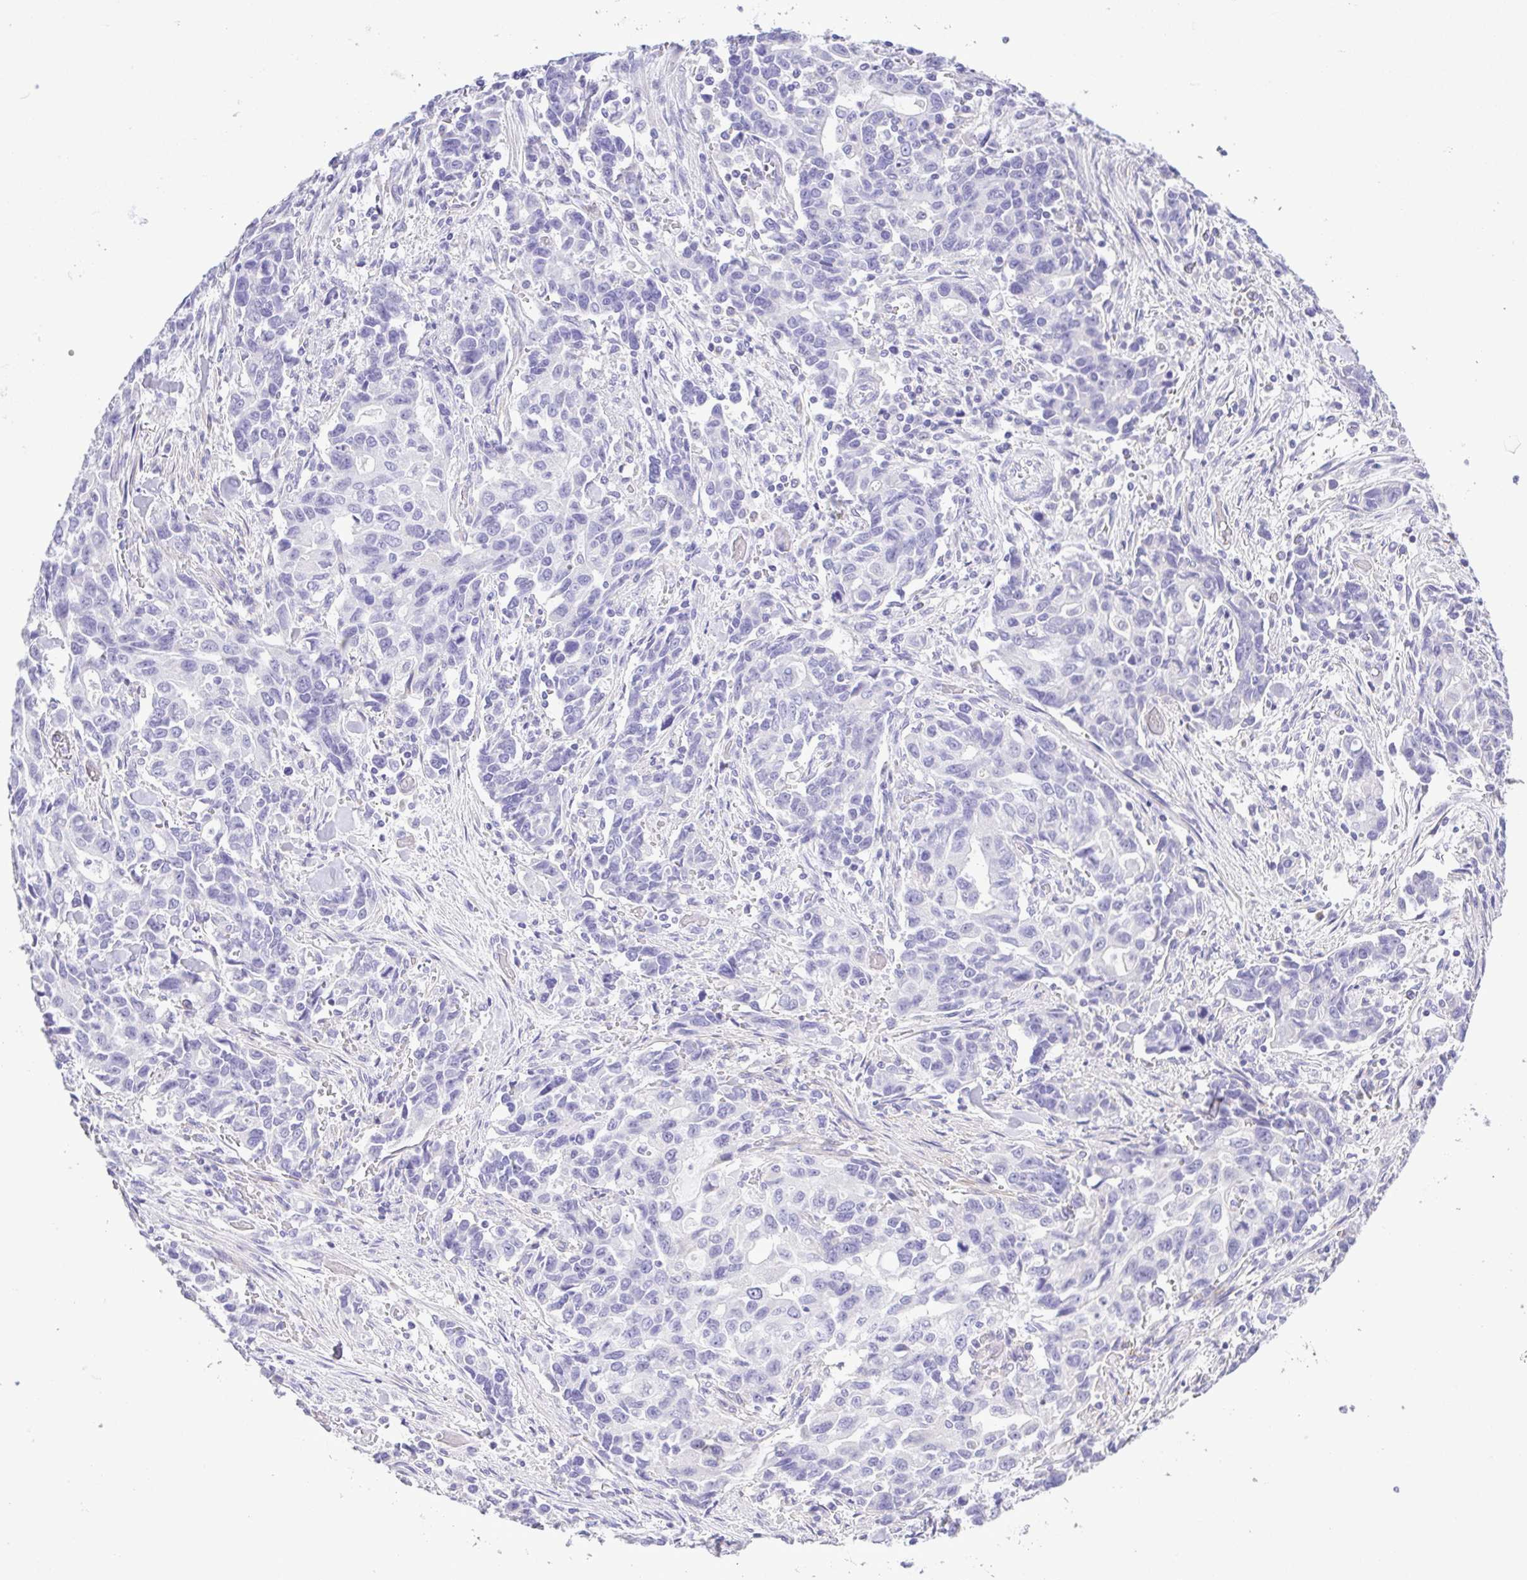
{"staining": {"intensity": "negative", "quantity": "none", "location": "none"}, "tissue": "stomach cancer", "cell_type": "Tumor cells", "image_type": "cancer", "snomed": [{"axis": "morphology", "description": "Adenocarcinoma, NOS"}, {"axis": "topography", "description": "Stomach, upper"}], "caption": "Immunohistochemical staining of human stomach adenocarcinoma reveals no significant staining in tumor cells. The staining was performed using DAB to visualize the protein expression in brown, while the nuclei were stained in blue with hematoxylin (Magnification: 20x).", "gene": "GPR182", "patient": {"sex": "male", "age": 85}}